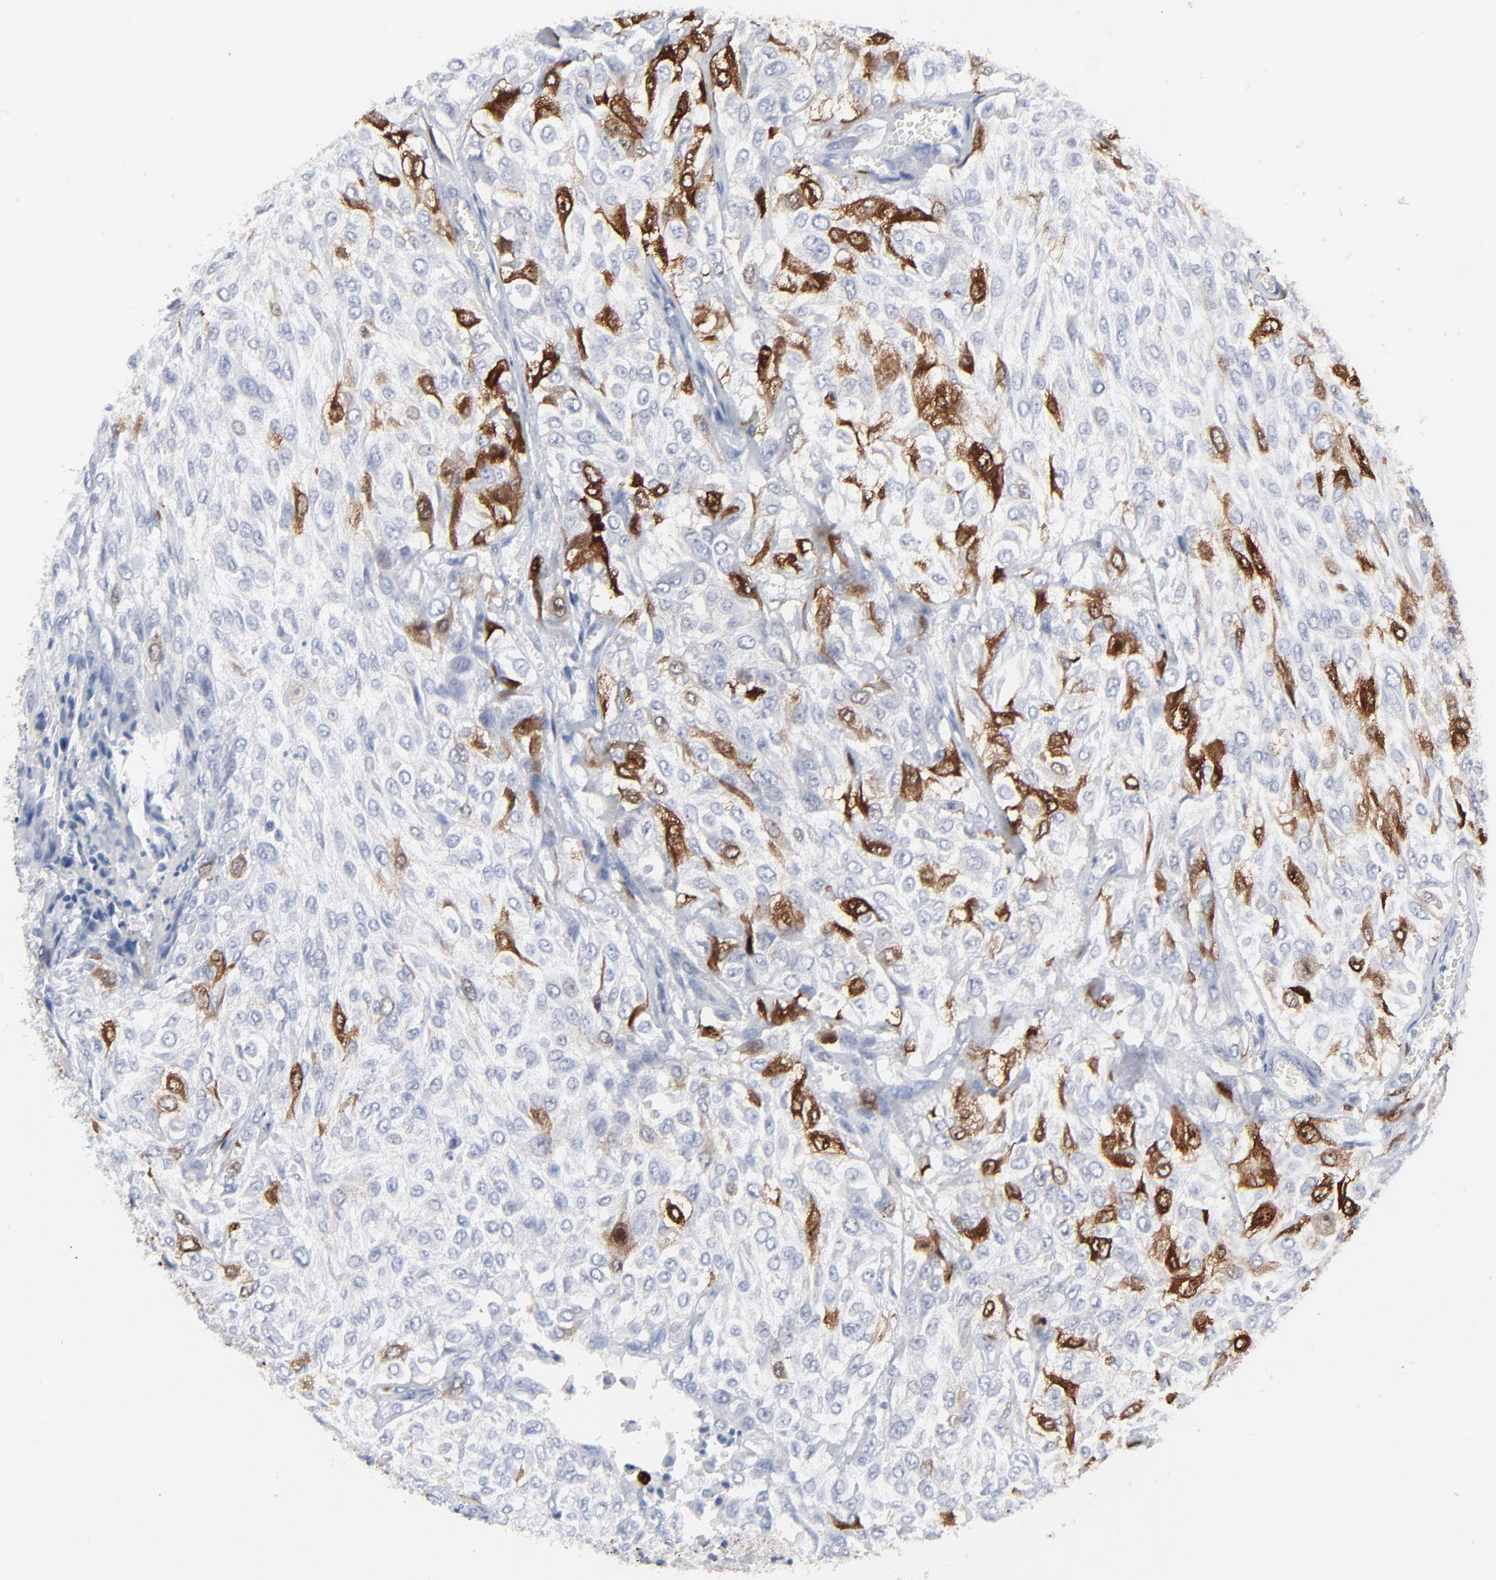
{"staining": {"intensity": "strong", "quantity": "<25%", "location": "cytoplasmic/membranous,nuclear"}, "tissue": "urothelial cancer", "cell_type": "Tumor cells", "image_type": "cancer", "snomed": [{"axis": "morphology", "description": "Urothelial carcinoma, High grade"}, {"axis": "topography", "description": "Urinary bladder"}], "caption": "A brown stain highlights strong cytoplasmic/membranous and nuclear expression of a protein in human urothelial carcinoma (high-grade) tumor cells. (DAB IHC with brightfield microscopy, high magnification).", "gene": "CDK1", "patient": {"sex": "male", "age": 57}}